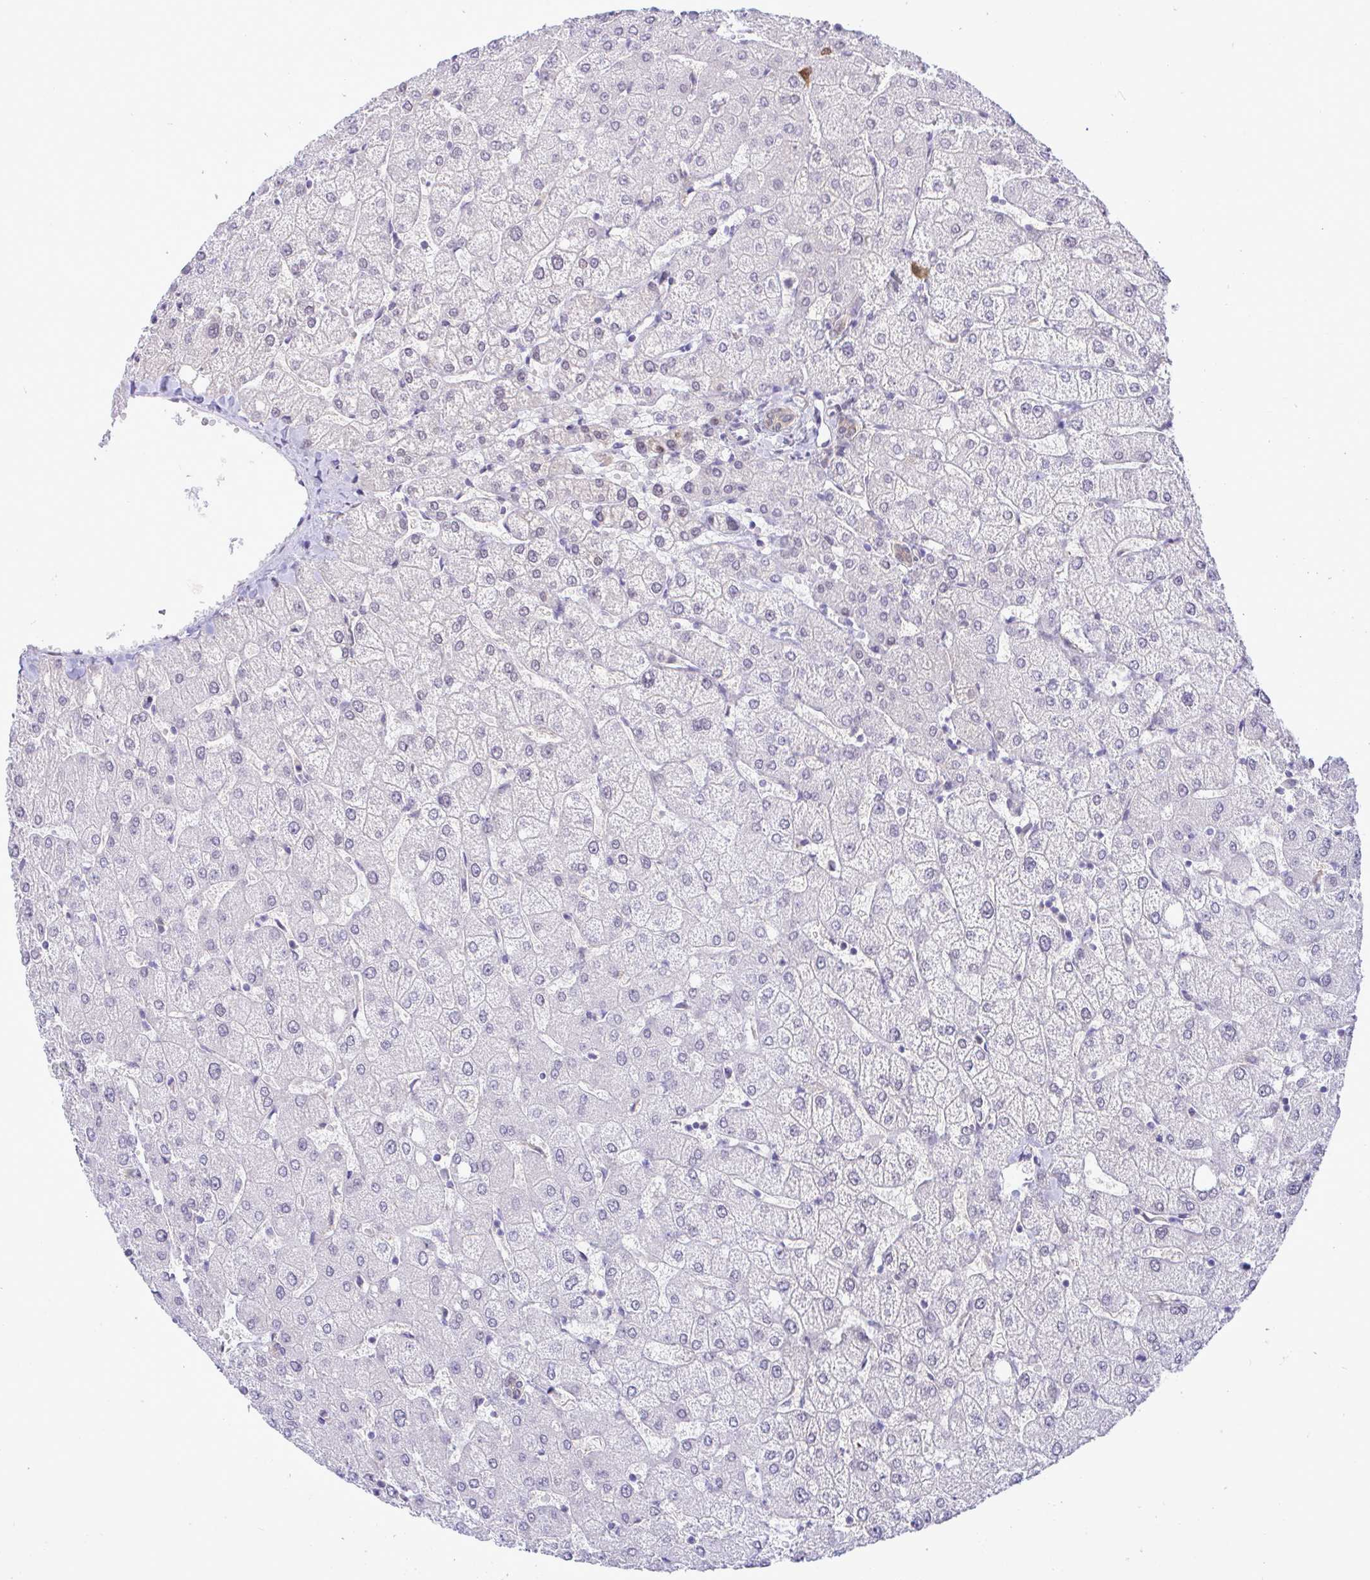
{"staining": {"intensity": "weak", "quantity": "25%-75%", "location": "cytoplasmic/membranous"}, "tissue": "liver", "cell_type": "Cholangiocytes", "image_type": "normal", "snomed": [{"axis": "morphology", "description": "Normal tissue, NOS"}, {"axis": "topography", "description": "Liver"}], "caption": "The photomicrograph displays immunohistochemical staining of unremarkable liver. There is weak cytoplasmic/membranous expression is appreciated in about 25%-75% of cholangiocytes. (DAB = brown stain, brightfield microscopy at high magnification).", "gene": "ZNF485", "patient": {"sex": "female", "age": 54}}